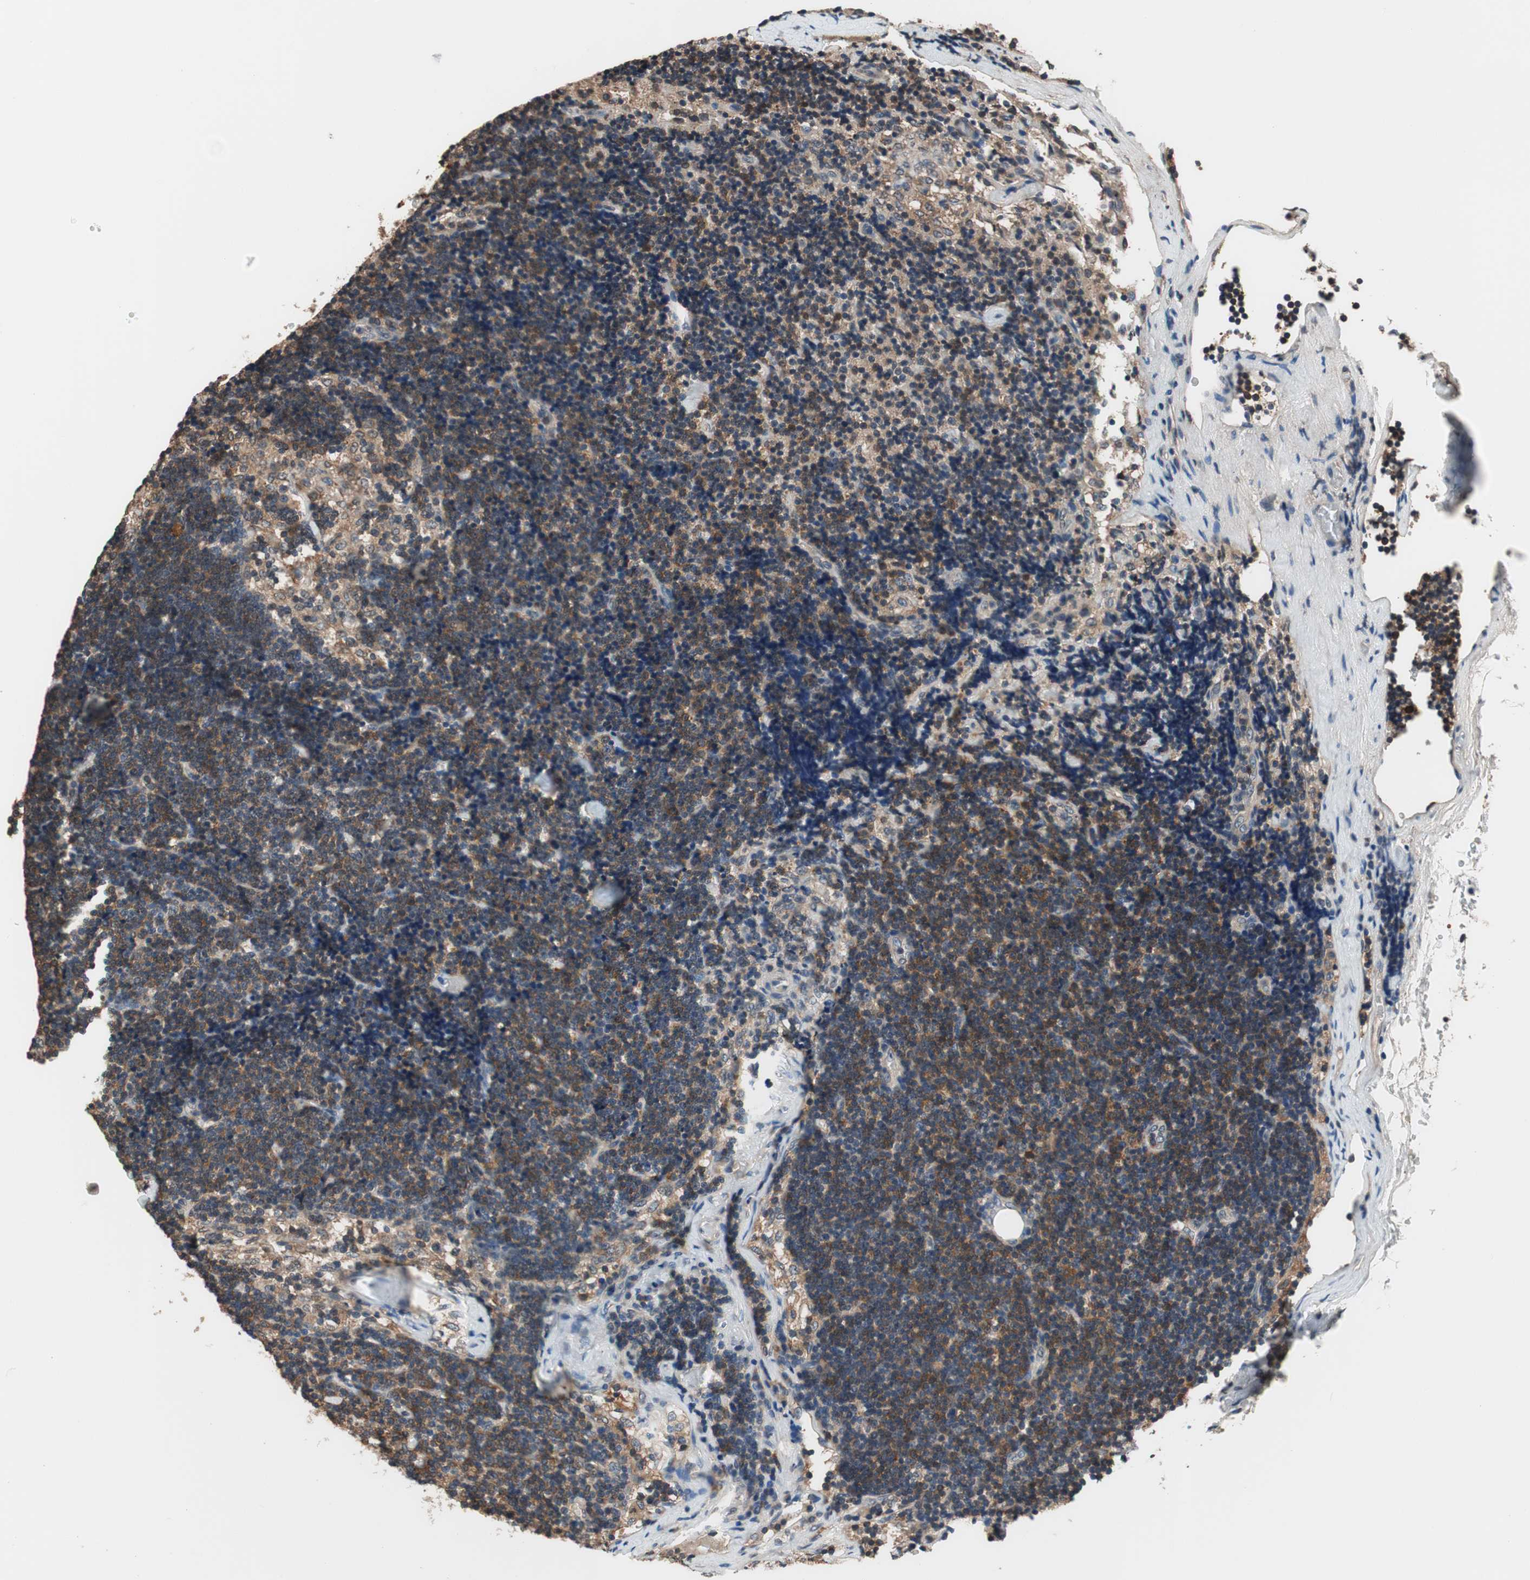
{"staining": {"intensity": "negative", "quantity": "none", "location": "none"}, "tissue": "lymph node", "cell_type": "Germinal center cells", "image_type": "normal", "snomed": [{"axis": "morphology", "description": "Normal tissue, NOS"}, {"axis": "topography", "description": "Lymph node"}], "caption": "Immunohistochemical staining of normal human lymph node demonstrates no significant staining in germinal center cells.", "gene": "GCLC", "patient": {"sex": "male", "age": 63}}